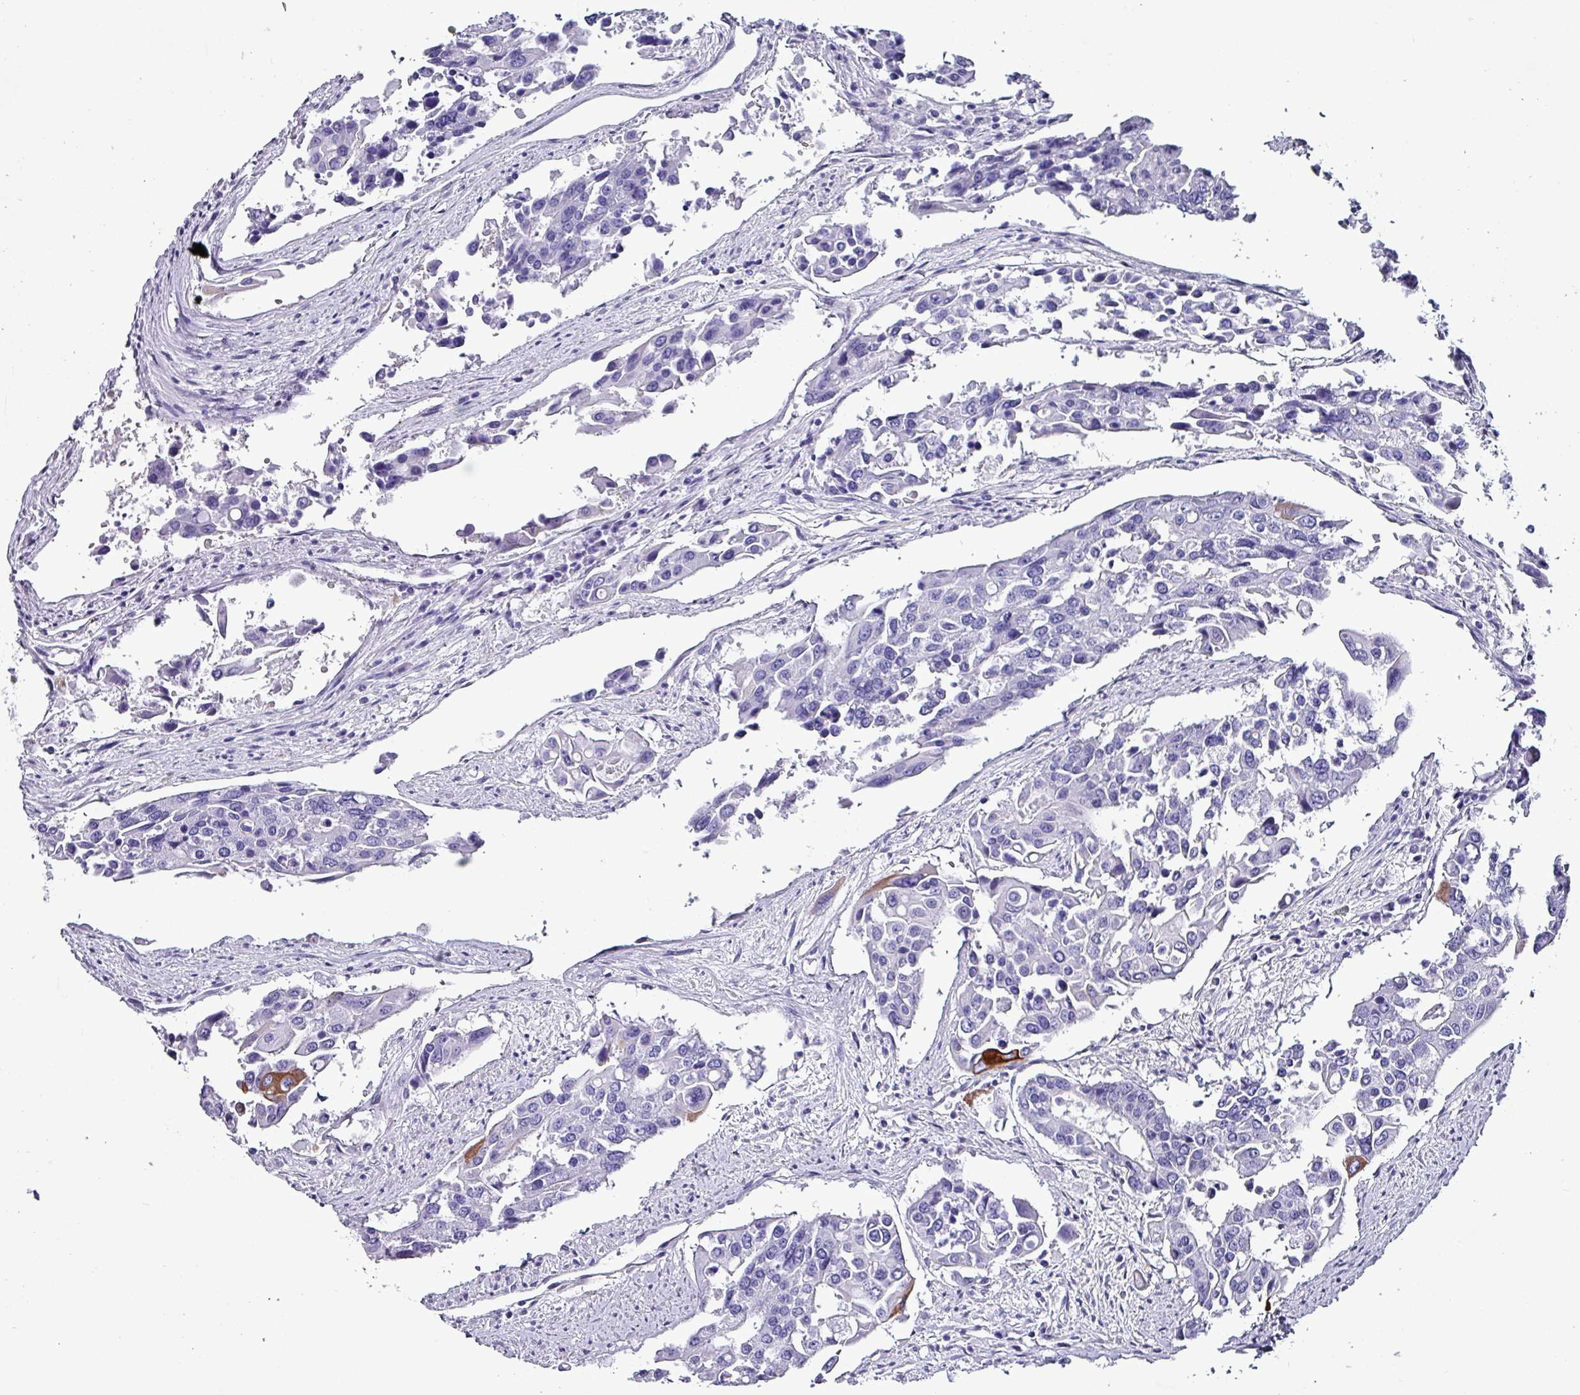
{"staining": {"intensity": "negative", "quantity": "none", "location": "none"}, "tissue": "colorectal cancer", "cell_type": "Tumor cells", "image_type": "cancer", "snomed": [{"axis": "morphology", "description": "Adenocarcinoma, NOS"}, {"axis": "topography", "description": "Colon"}], "caption": "Human adenocarcinoma (colorectal) stained for a protein using immunohistochemistry (IHC) exhibits no expression in tumor cells.", "gene": "KRT6C", "patient": {"sex": "male", "age": 77}}